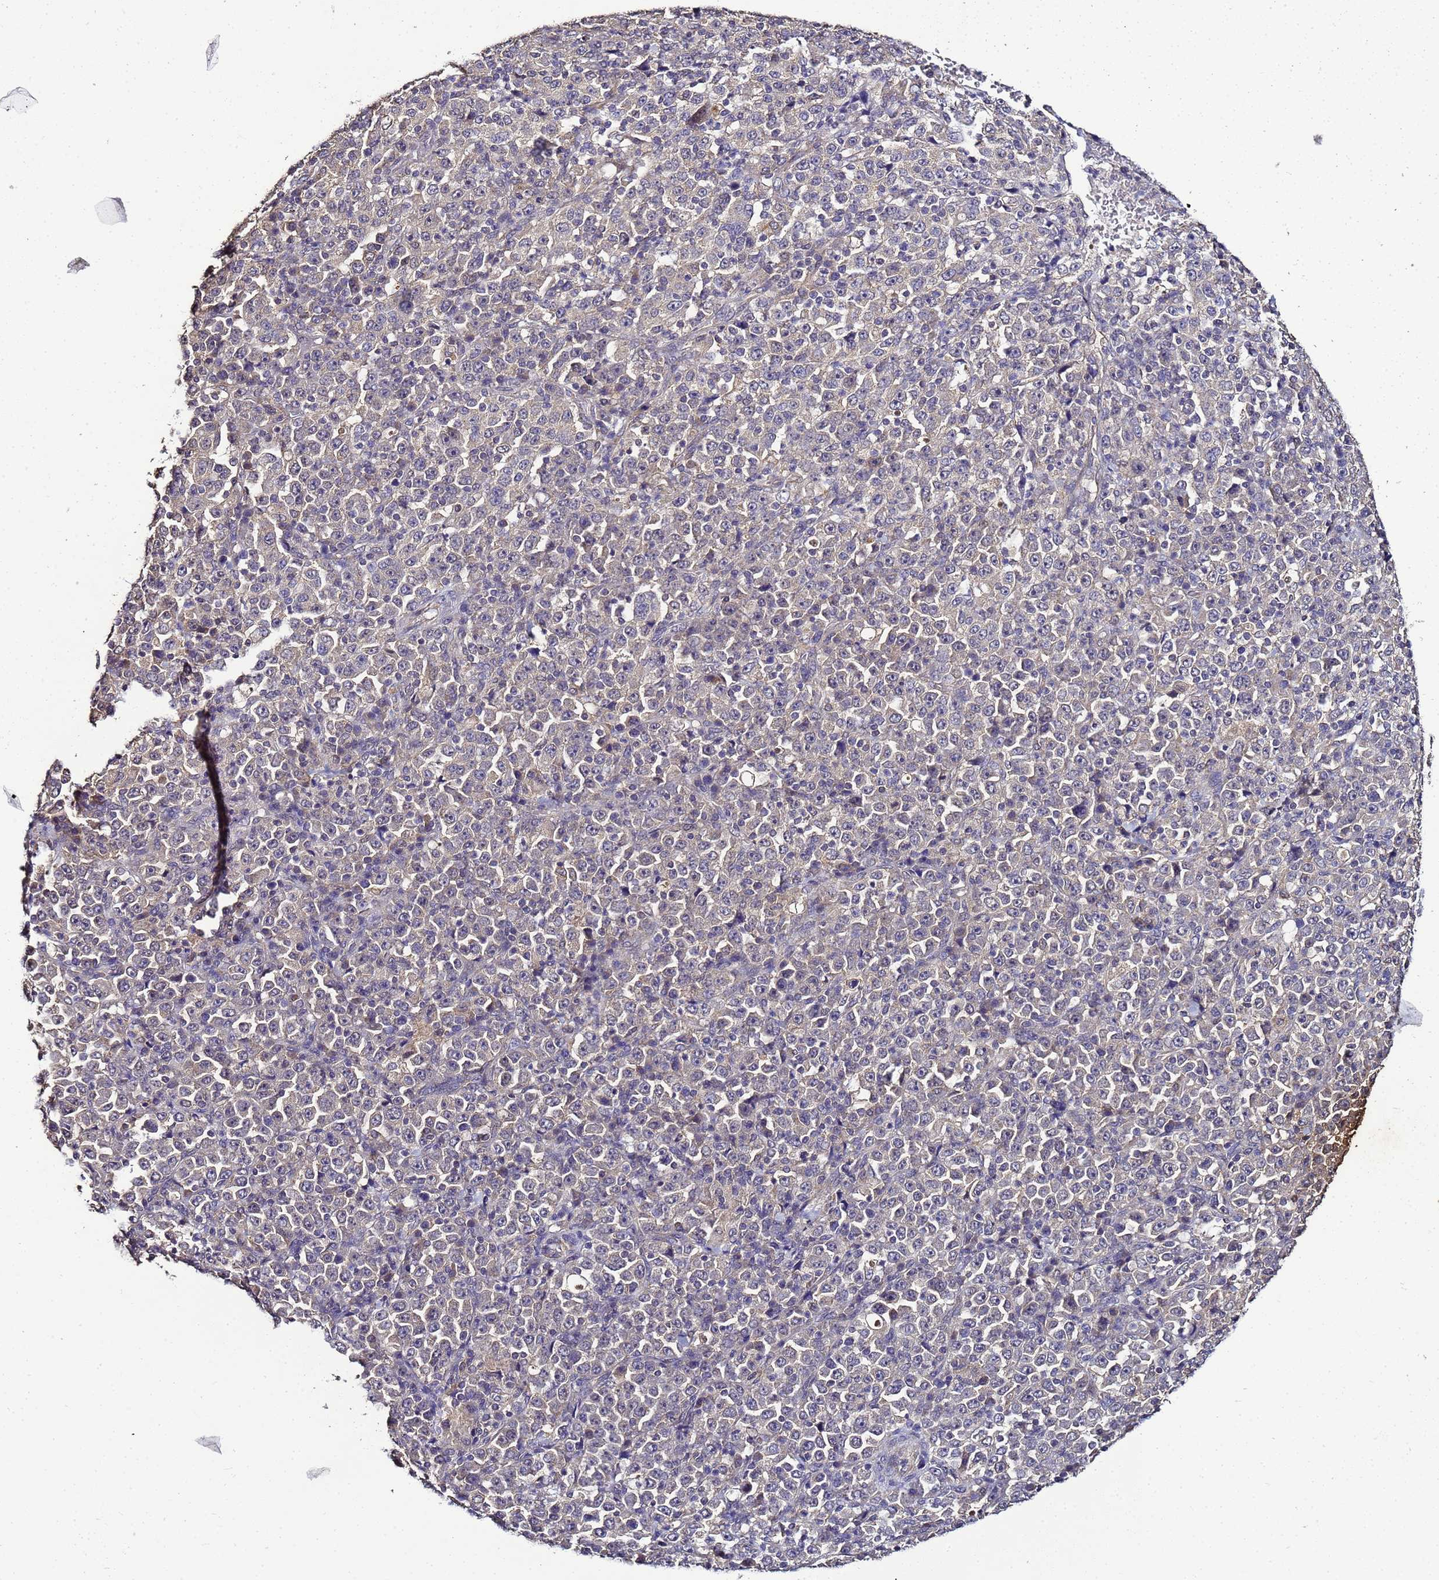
{"staining": {"intensity": "negative", "quantity": "none", "location": "none"}, "tissue": "stomach cancer", "cell_type": "Tumor cells", "image_type": "cancer", "snomed": [{"axis": "morphology", "description": "Normal tissue, NOS"}, {"axis": "morphology", "description": "Adenocarcinoma, NOS"}, {"axis": "topography", "description": "Stomach, upper"}, {"axis": "topography", "description": "Stomach"}], "caption": "Photomicrograph shows no significant protein positivity in tumor cells of stomach cancer. Brightfield microscopy of IHC stained with DAB (3,3'-diaminobenzidine) (brown) and hematoxylin (blue), captured at high magnification.", "gene": "ENOPH1", "patient": {"sex": "male", "age": 59}}